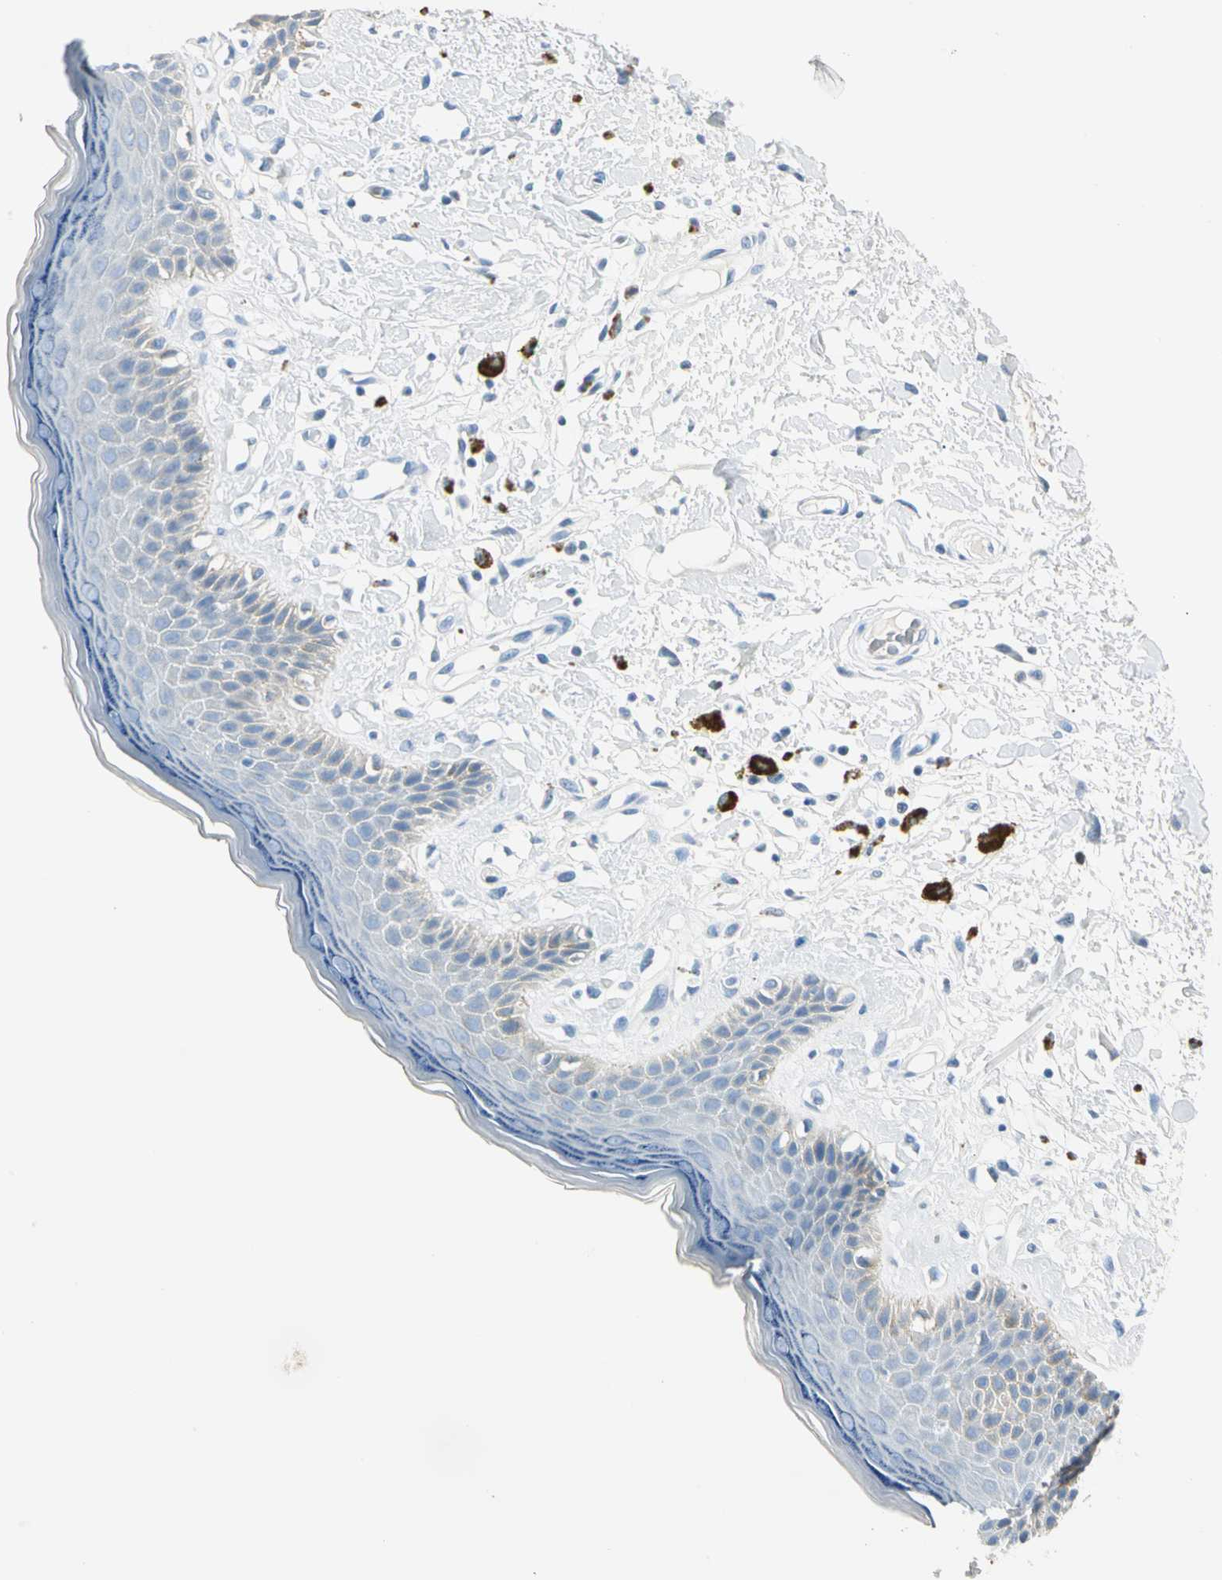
{"staining": {"intensity": "negative", "quantity": "none", "location": "none"}, "tissue": "skin", "cell_type": "Epidermal cells", "image_type": "normal", "snomed": [{"axis": "morphology", "description": "Normal tissue, NOS"}, {"axis": "topography", "description": "Anal"}], "caption": "IHC image of unremarkable human skin stained for a protein (brown), which exhibits no expression in epidermal cells. Nuclei are stained in blue.", "gene": "CA1", "patient": {"sex": "female", "age": 78}}